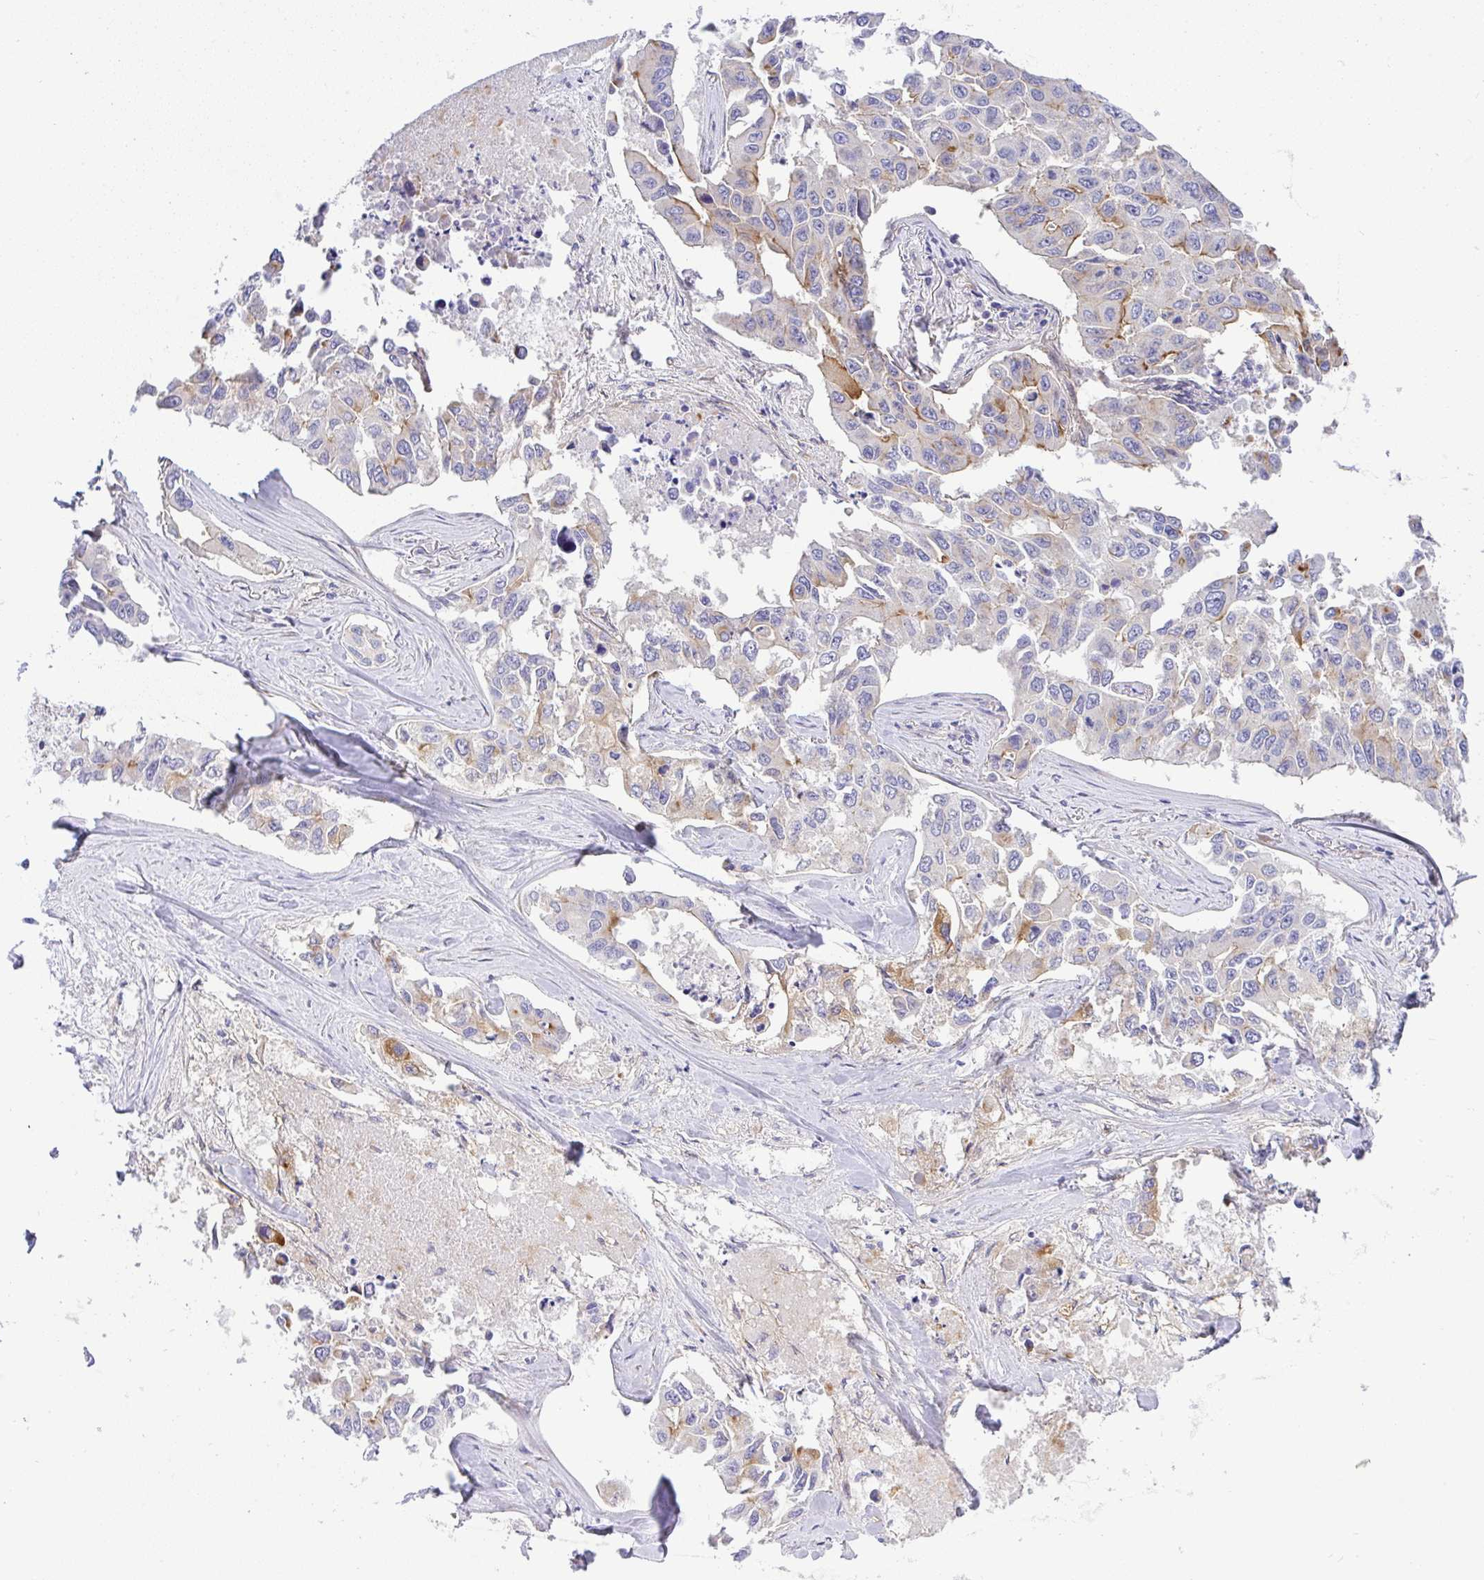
{"staining": {"intensity": "moderate", "quantity": "<25%", "location": "cytoplasmic/membranous"}, "tissue": "lung cancer", "cell_type": "Tumor cells", "image_type": "cancer", "snomed": [{"axis": "morphology", "description": "Adenocarcinoma, NOS"}, {"axis": "topography", "description": "Lung"}], "caption": "This micrograph displays immunohistochemistry (IHC) staining of lung cancer (adenocarcinoma), with low moderate cytoplasmic/membranous staining in approximately <25% of tumor cells.", "gene": "FAM177A1", "patient": {"sex": "male", "age": 64}}